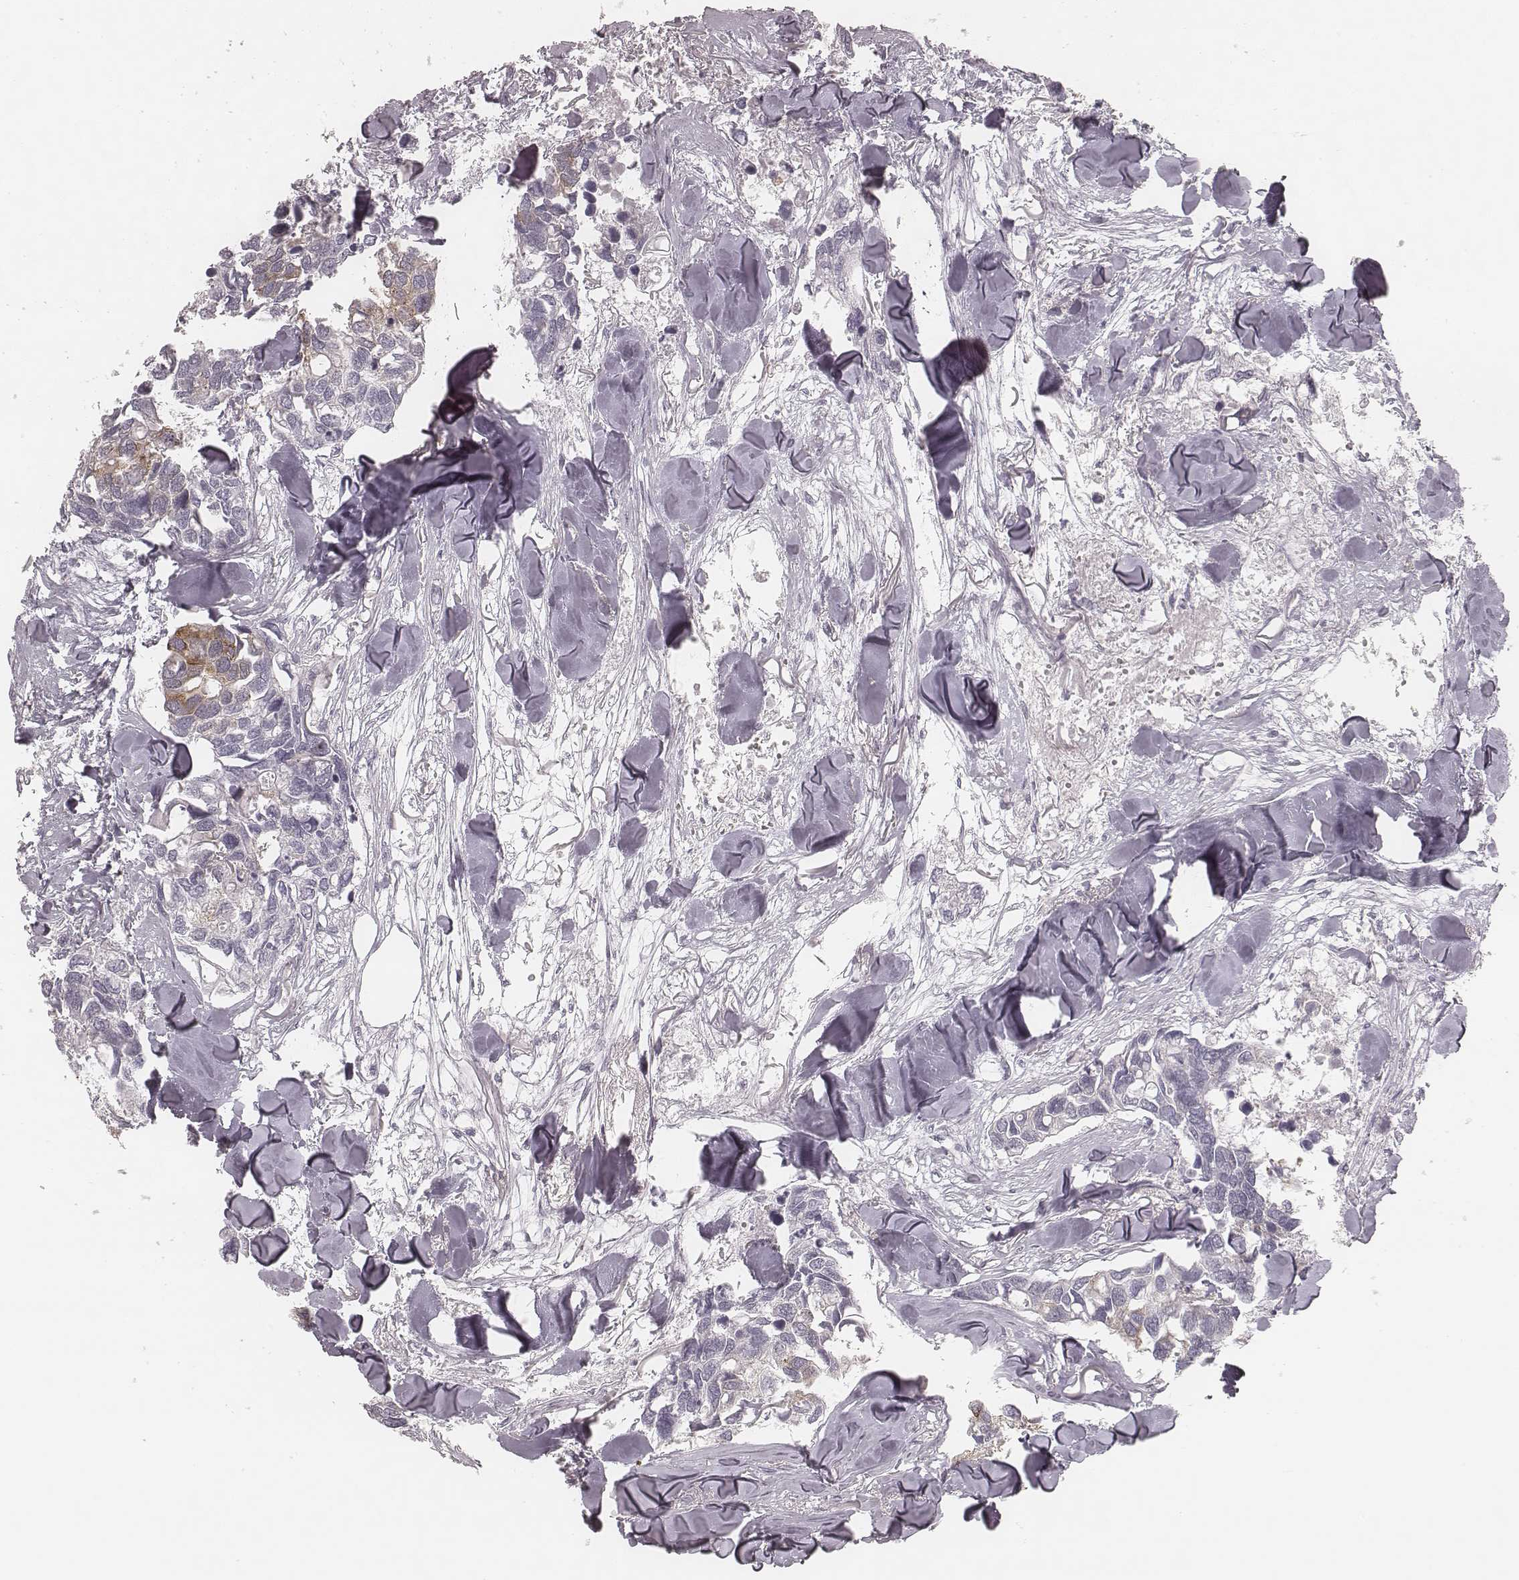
{"staining": {"intensity": "weak", "quantity": "<25%", "location": "cytoplasmic/membranous"}, "tissue": "breast cancer", "cell_type": "Tumor cells", "image_type": "cancer", "snomed": [{"axis": "morphology", "description": "Duct carcinoma"}, {"axis": "topography", "description": "Breast"}], "caption": "This micrograph is of invasive ductal carcinoma (breast) stained with immunohistochemistry to label a protein in brown with the nuclei are counter-stained blue. There is no expression in tumor cells. (DAB (3,3'-diaminobenzidine) immunohistochemistry with hematoxylin counter stain).", "gene": "ACACB", "patient": {"sex": "female", "age": 83}}